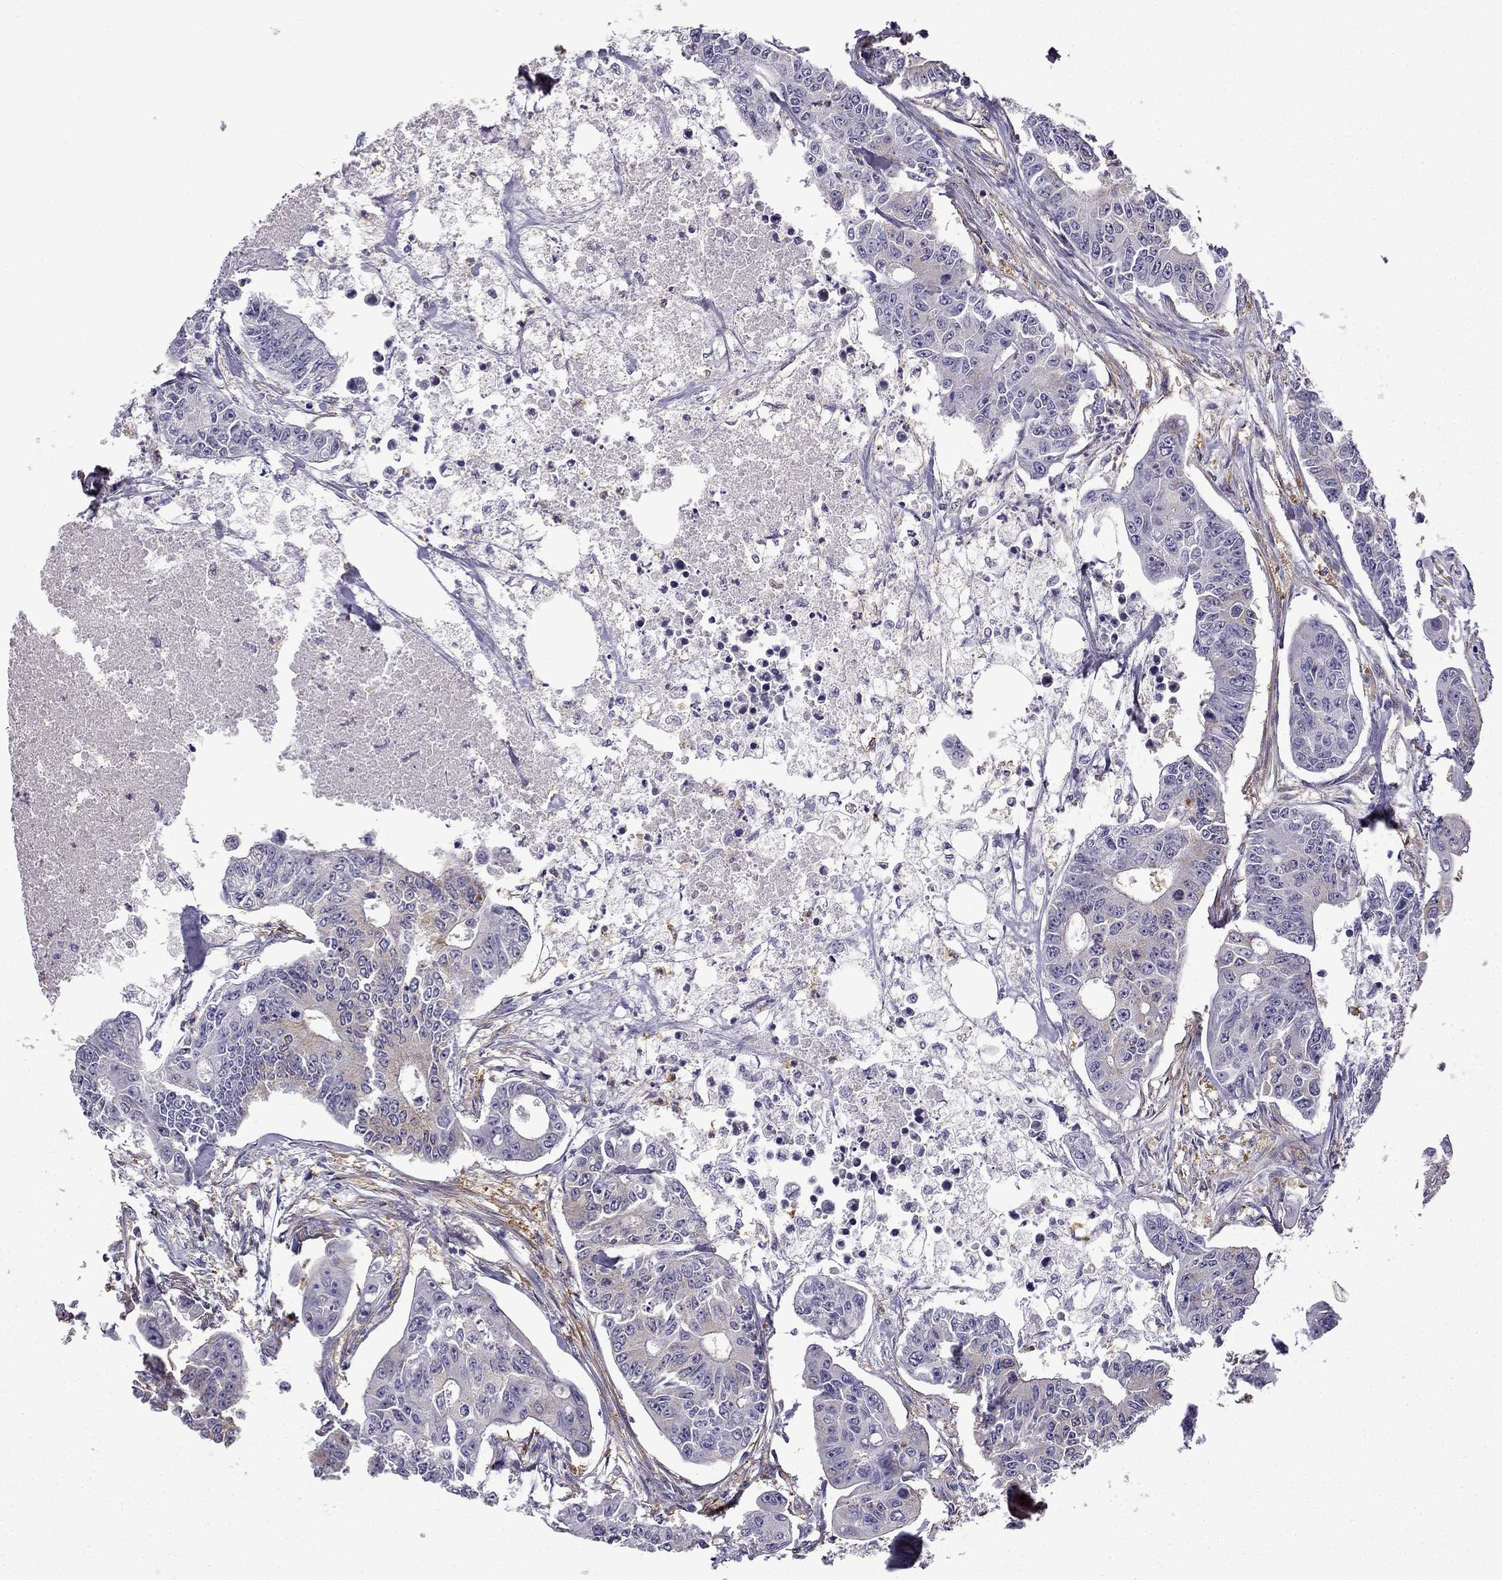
{"staining": {"intensity": "moderate", "quantity": "<25%", "location": "cytoplasmic/membranous"}, "tissue": "colorectal cancer", "cell_type": "Tumor cells", "image_type": "cancer", "snomed": [{"axis": "morphology", "description": "Adenocarcinoma, NOS"}, {"axis": "topography", "description": "Colon"}], "caption": "Protein staining shows moderate cytoplasmic/membranous expression in approximately <25% of tumor cells in adenocarcinoma (colorectal). (DAB = brown stain, brightfield microscopy at high magnification).", "gene": "MAP4", "patient": {"sex": "male", "age": 70}}